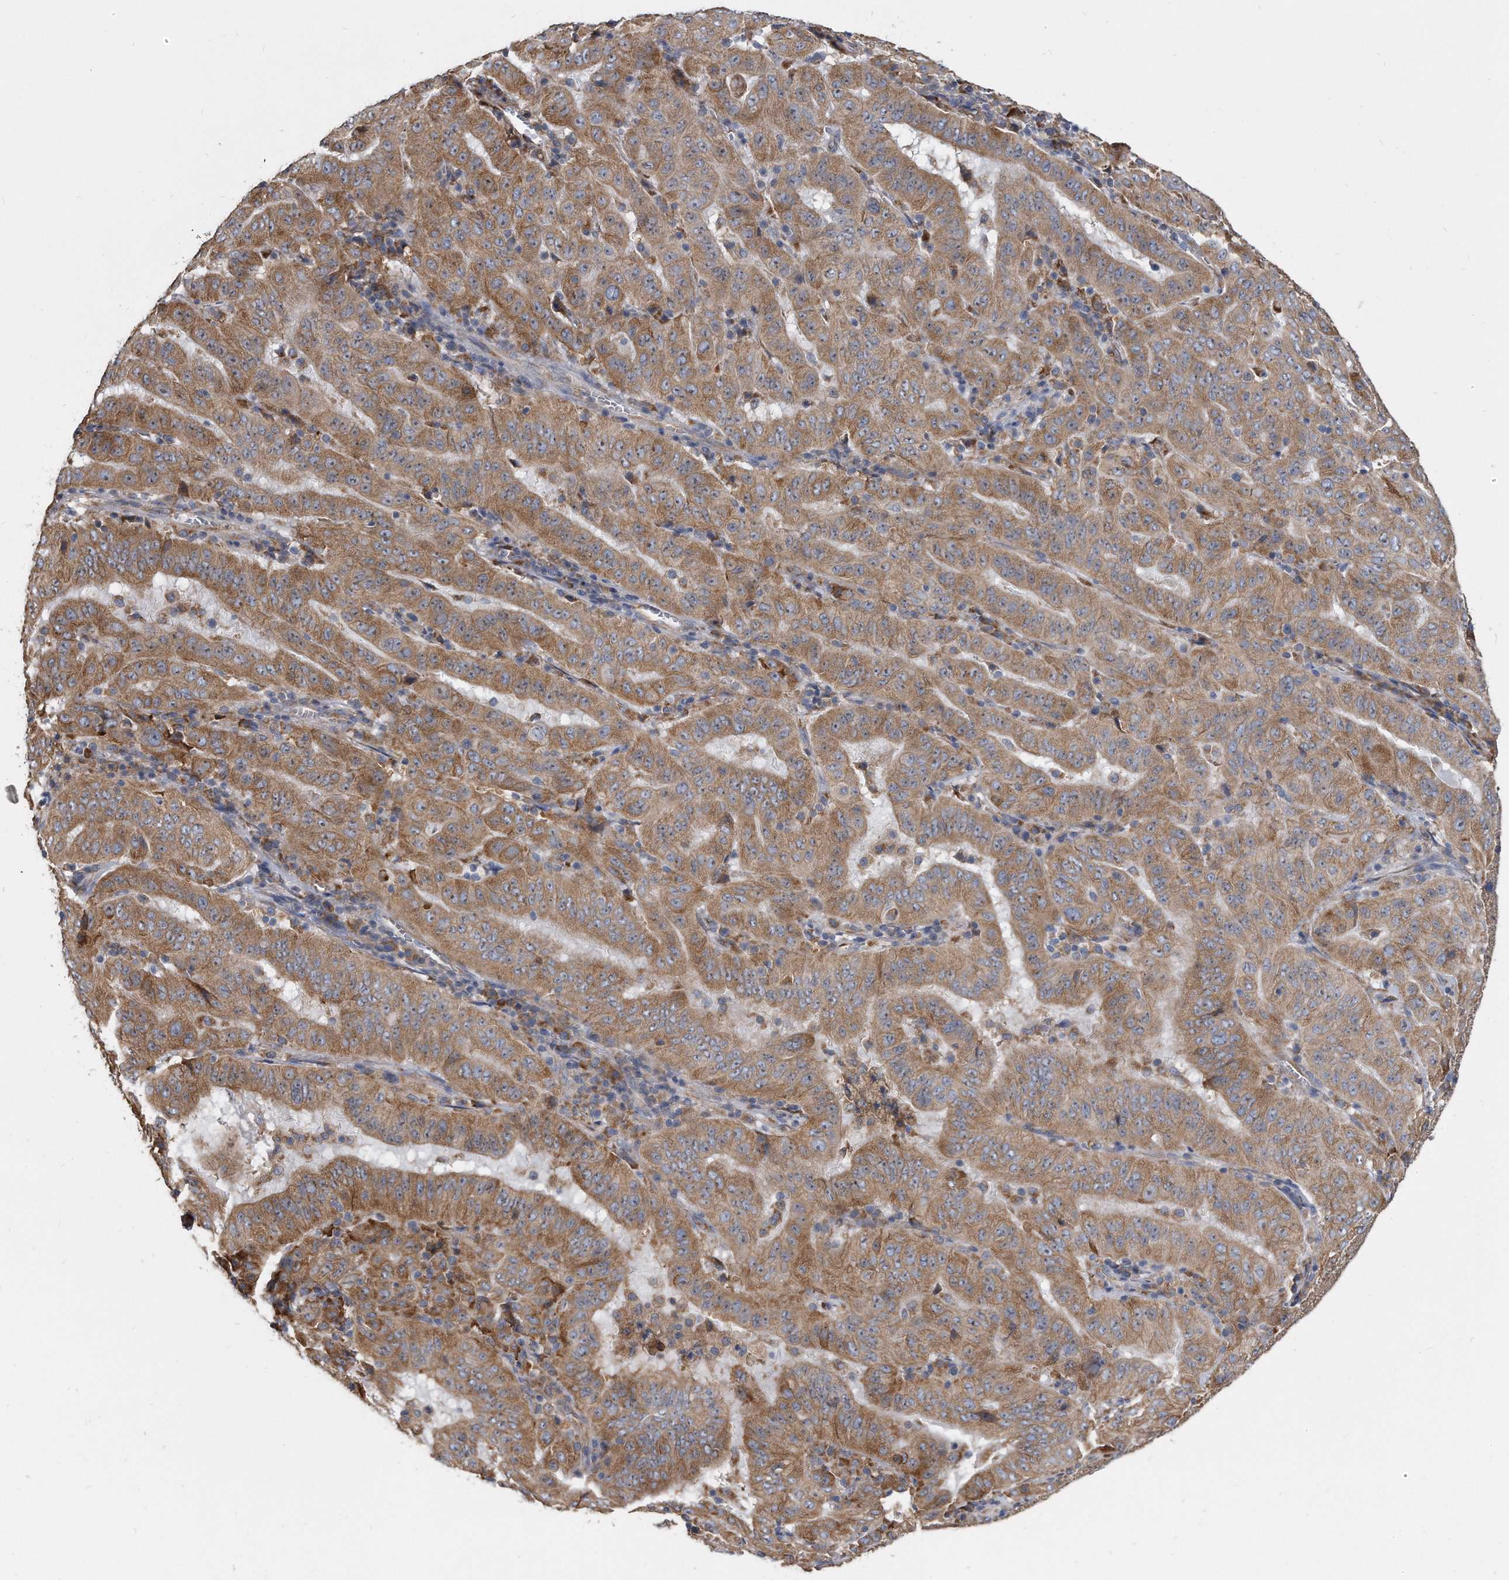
{"staining": {"intensity": "moderate", "quantity": ">75%", "location": "cytoplasmic/membranous"}, "tissue": "pancreatic cancer", "cell_type": "Tumor cells", "image_type": "cancer", "snomed": [{"axis": "morphology", "description": "Adenocarcinoma, NOS"}, {"axis": "topography", "description": "Pancreas"}], "caption": "Human pancreatic adenocarcinoma stained with a brown dye demonstrates moderate cytoplasmic/membranous positive expression in approximately >75% of tumor cells.", "gene": "CCDC47", "patient": {"sex": "male", "age": 63}}